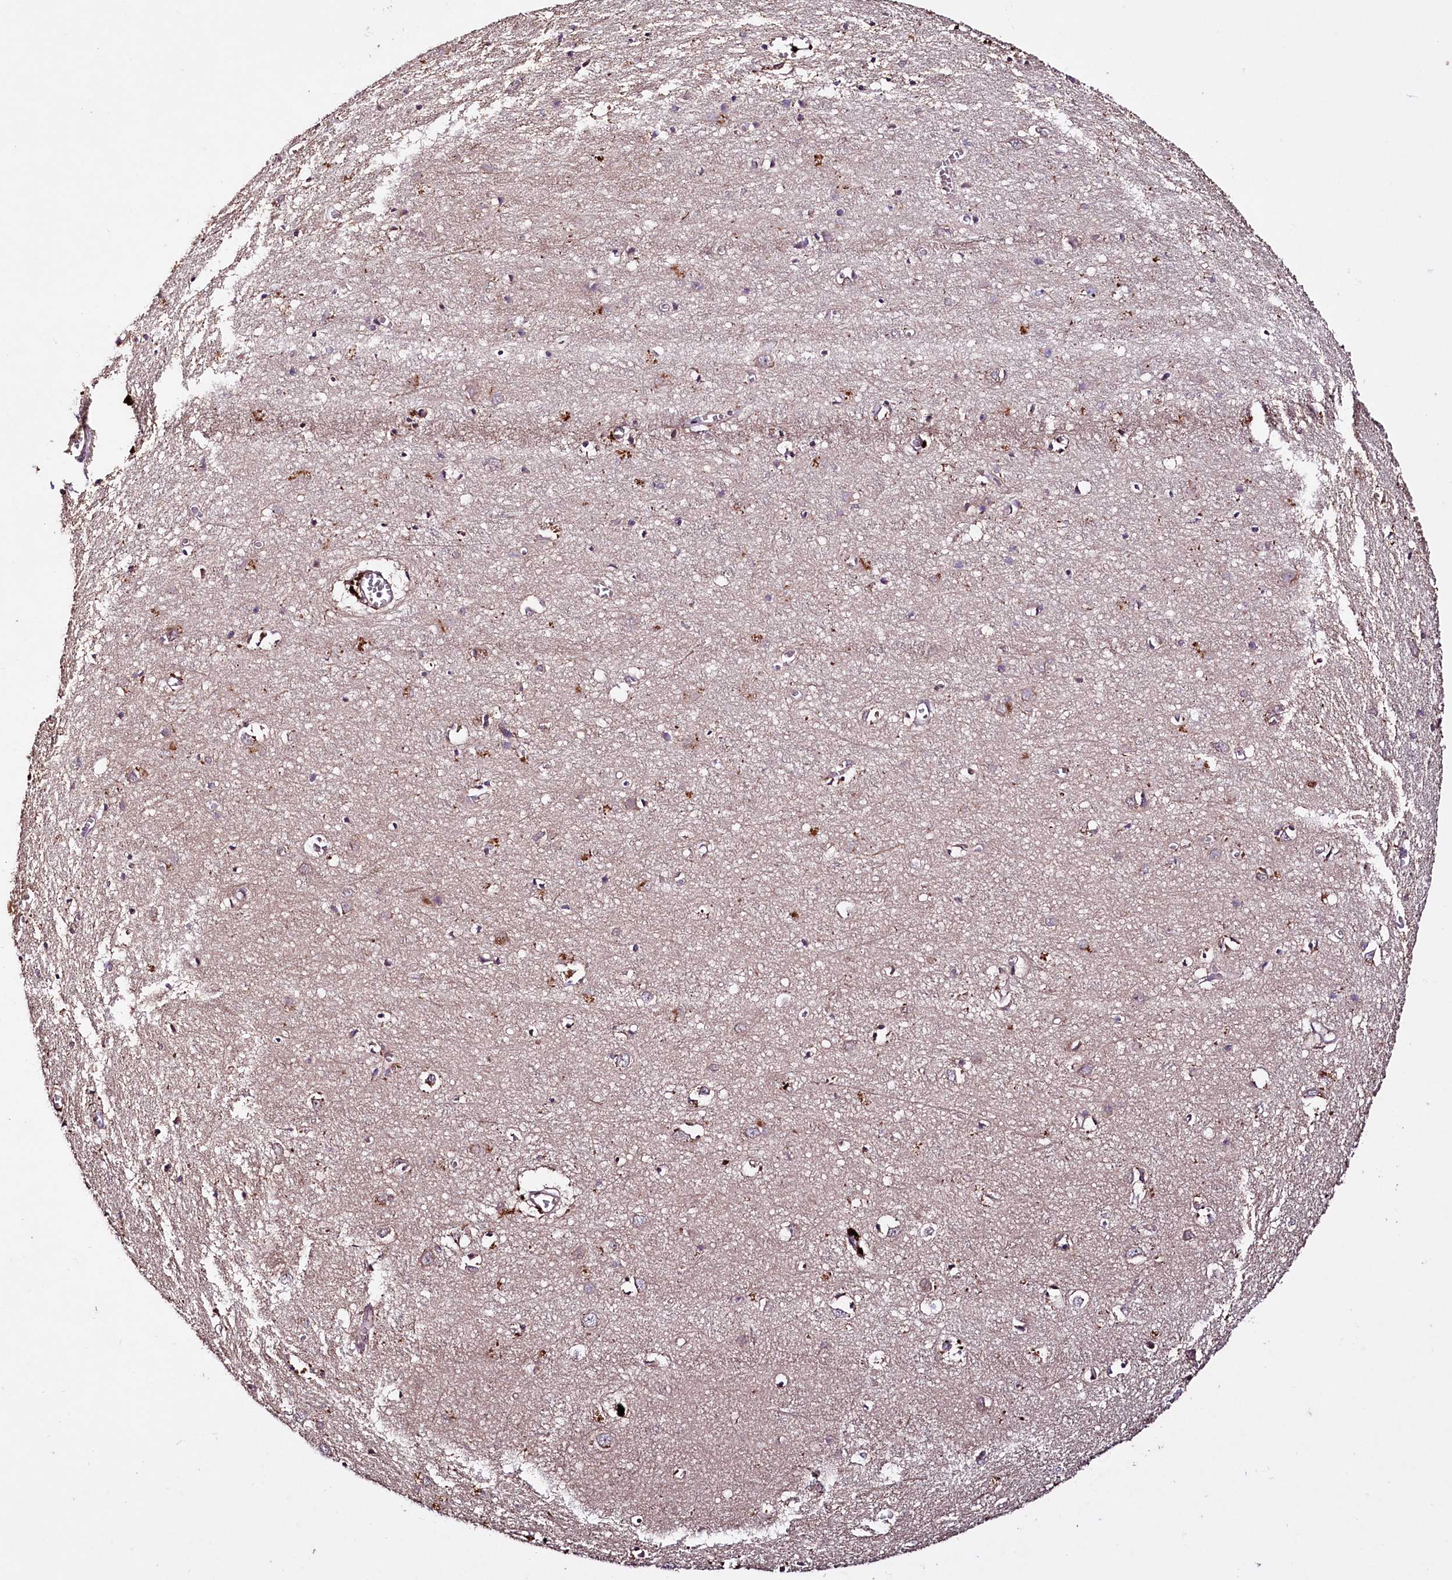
{"staining": {"intensity": "weak", "quantity": ">75%", "location": "cytoplasmic/membranous"}, "tissue": "cerebral cortex", "cell_type": "Endothelial cells", "image_type": "normal", "snomed": [{"axis": "morphology", "description": "Normal tissue, NOS"}, {"axis": "topography", "description": "Cerebral cortex"}], "caption": "Immunohistochemical staining of normal human cerebral cortex shows >75% levels of weak cytoplasmic/membranous protein expression in about >75% of endothelial cells. (DAB (3,3'-diaminobenzidine) IHC with brightfield microscopy, high magnification).", "gene": "TNPO3", "patient": {"sex": "female", "age": 64}}